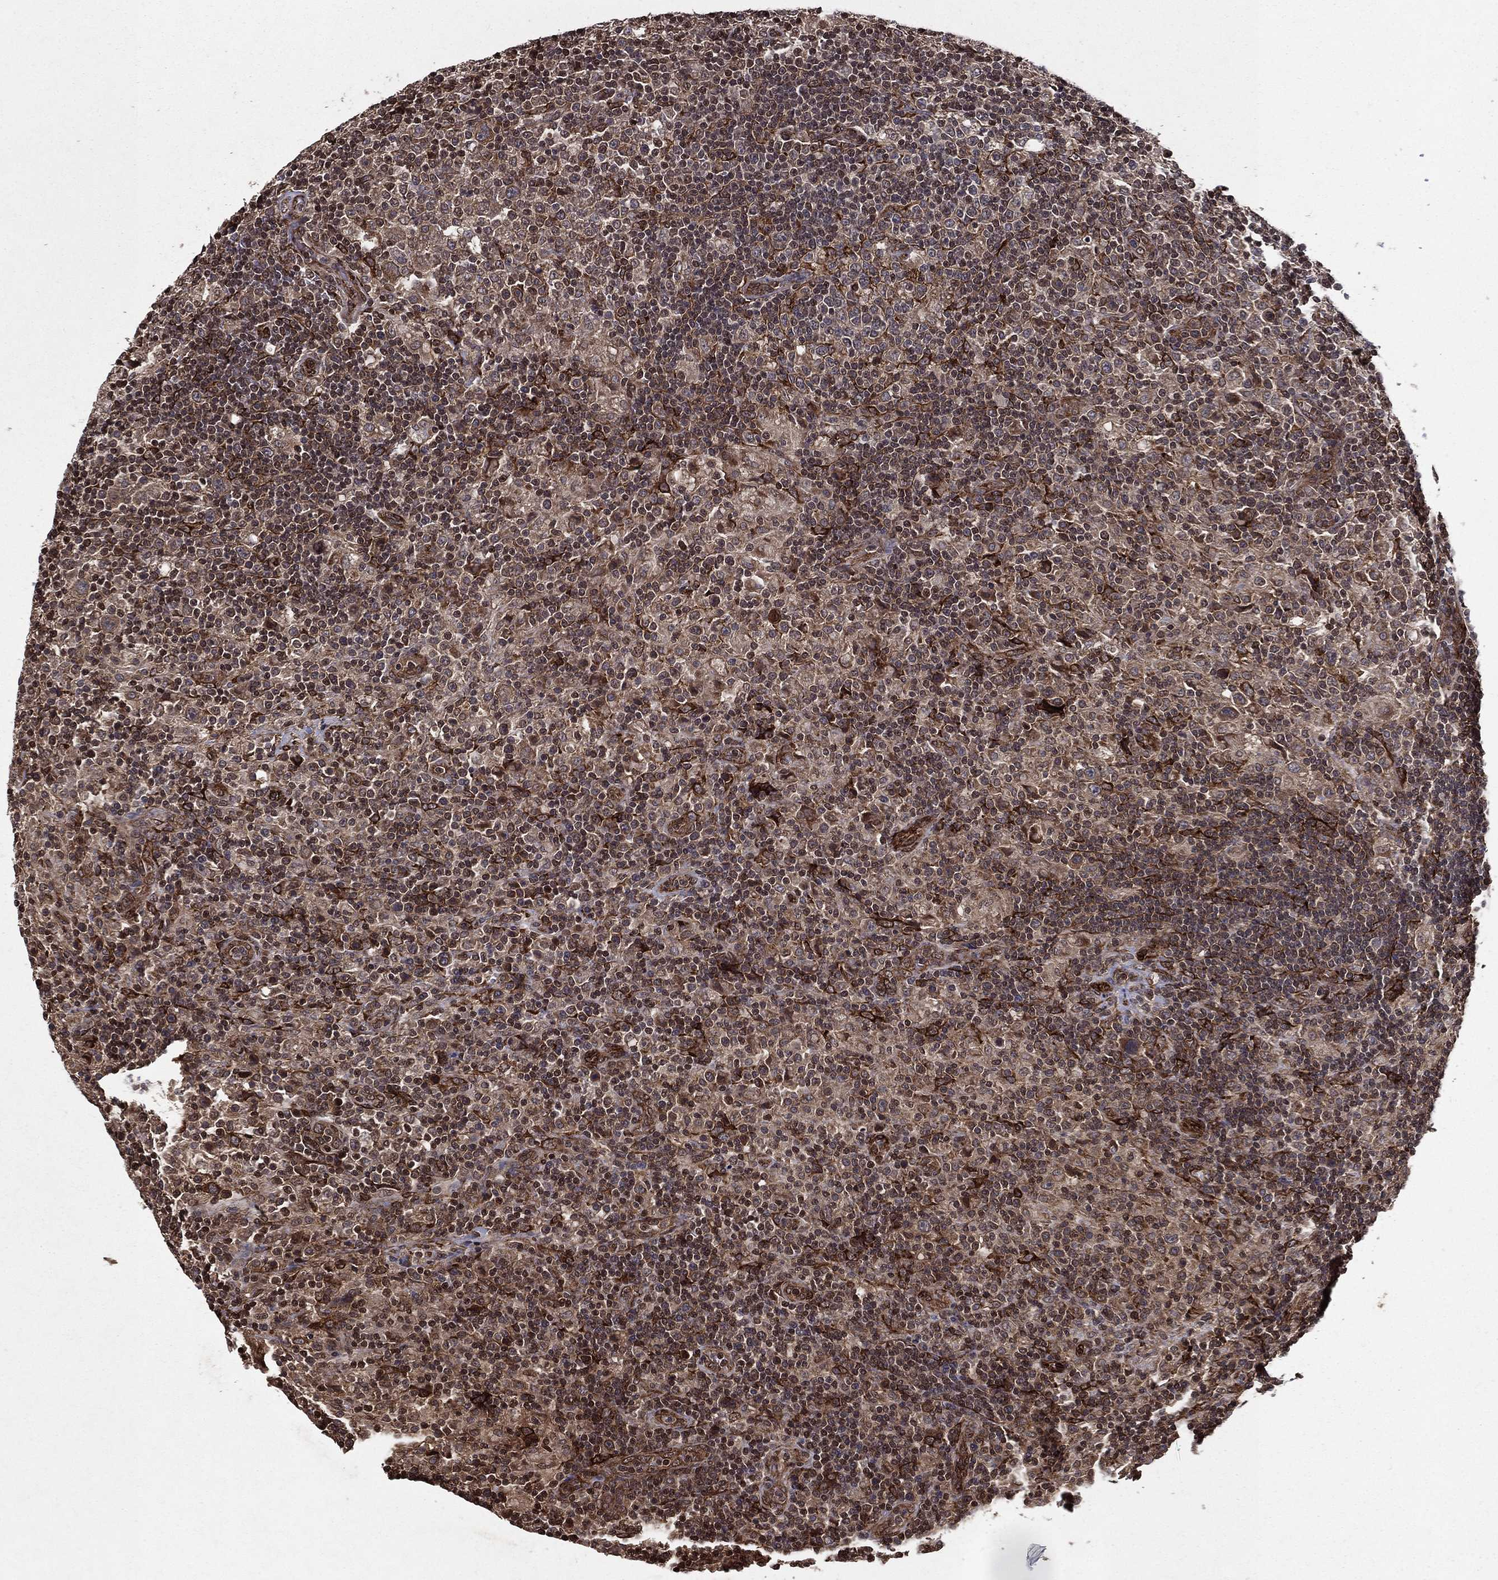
{"staining": {"intensity": "moderate", "quantity": "<25%", "location": "cytoplasmic/membranous"}, "tissue": "lymphoma", "cell_type": "Tumor cells", "image_type": "cancer", "snomed": [{"axis": "morphology", "description": "Hodgkin's disease, NOS"}, {"axis": "topography", "description": "Lymph node"}], "caption": "Immunohistochemical staining of human lymphoma exhibits low levels of moderate cytoplasmic/membranous protein staining in about <25% of tumor cells. (DAB = brown stain, brightfield microscopy at high magnification).", "gene": "CERS2", "patient": {"sex": "male", "age": 70}}